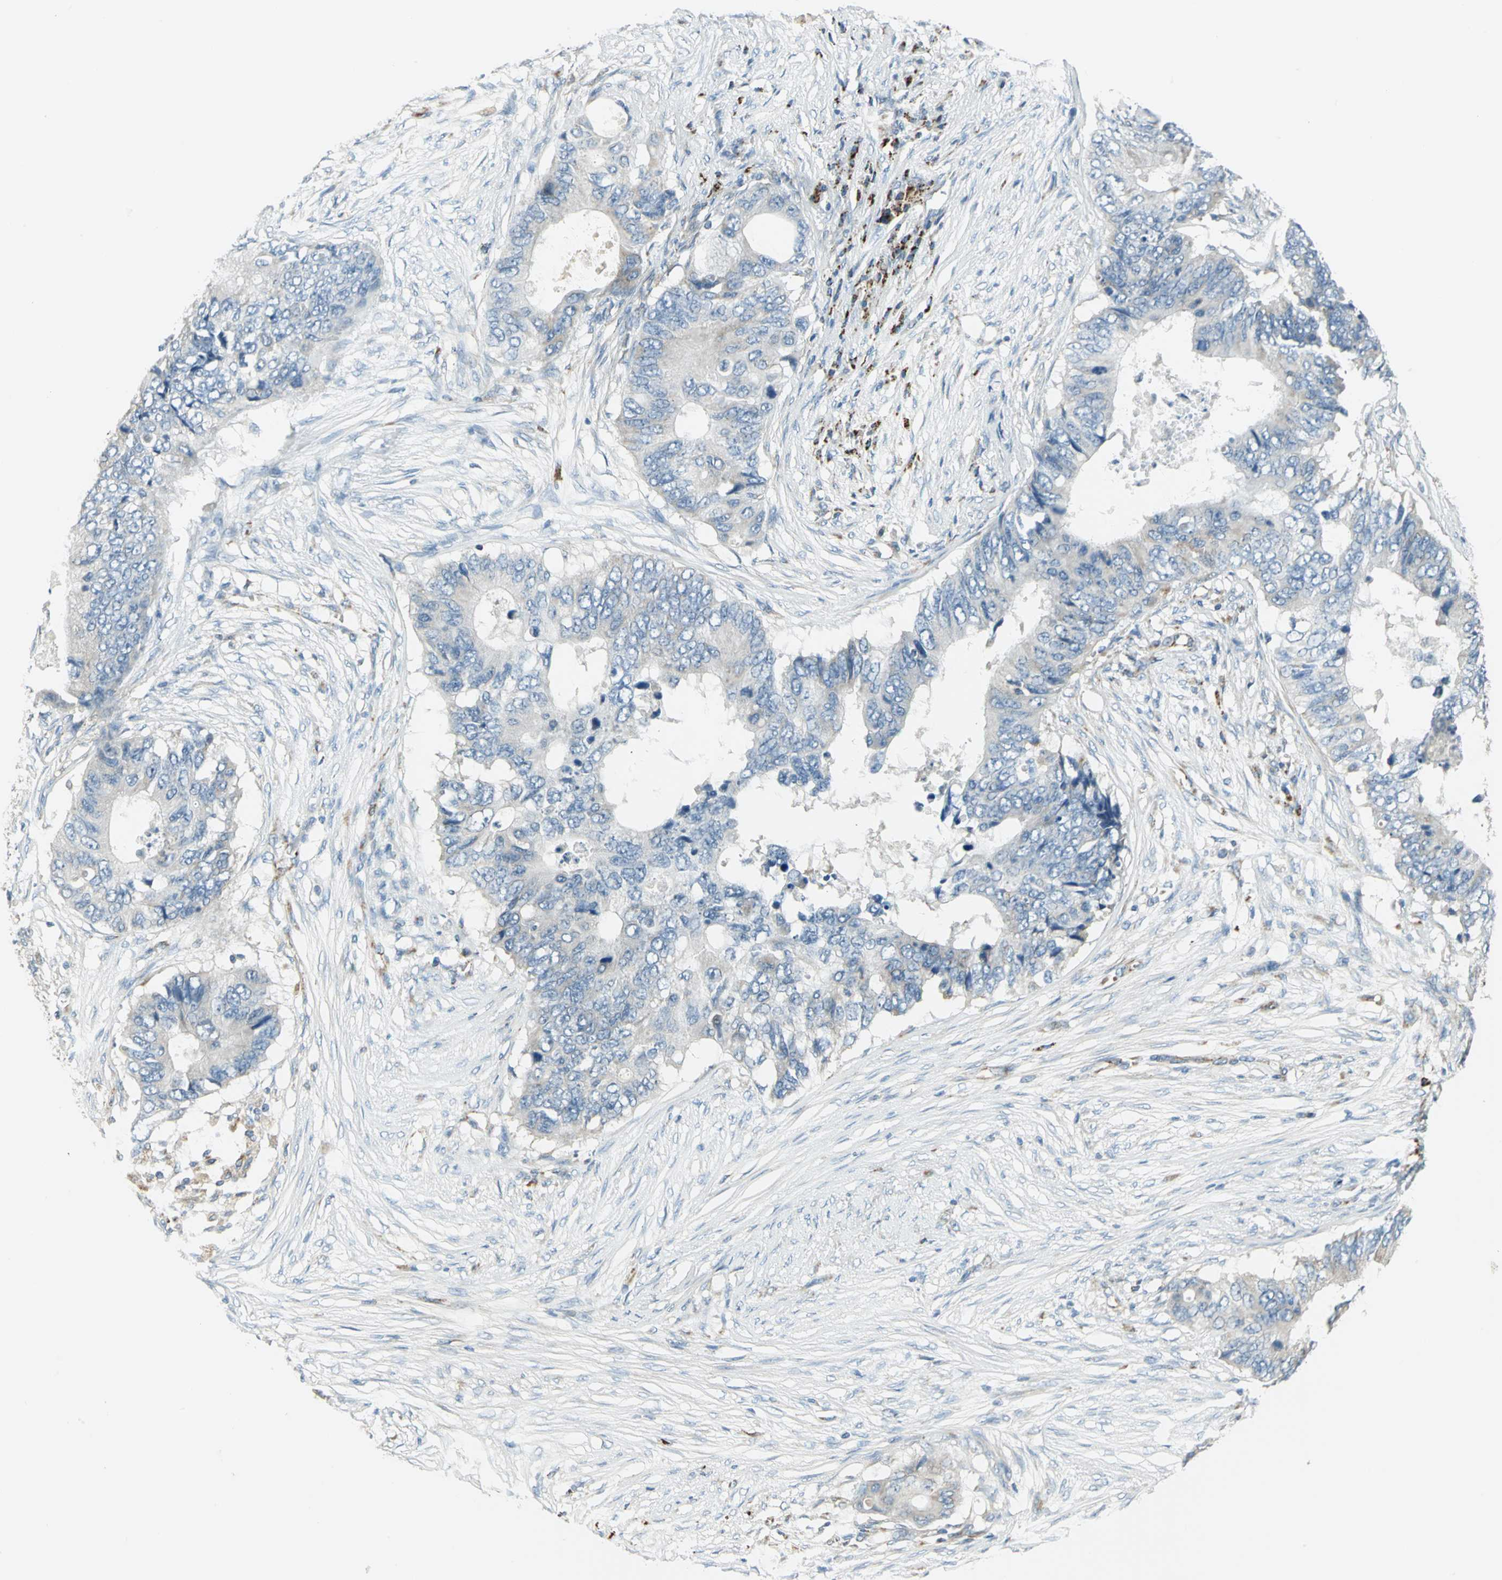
{"staining": {"intensity": "weak", "quantity": "25%-75%", "location": "cytoplasmic/membranous"}, "tissue": "colorectal cancer", "cell_type": "Tumor cells", "image_type": "cancer", "snomed": [{"axis": "morphology", "description": "Adenocarcinoma, NOS"}, {"axis": "topography", "description": "Colon"}], "caption": "Protein expression analysis of colorectal cancer demonstrates weak cytoplasmic/membranous expression in approximately 25%-75% of tumor cells. The protein is shown in brown color, while the nuclei are stained blue.", "gene": "ACADM", "patient": {"sex": "male", "age": 71}}